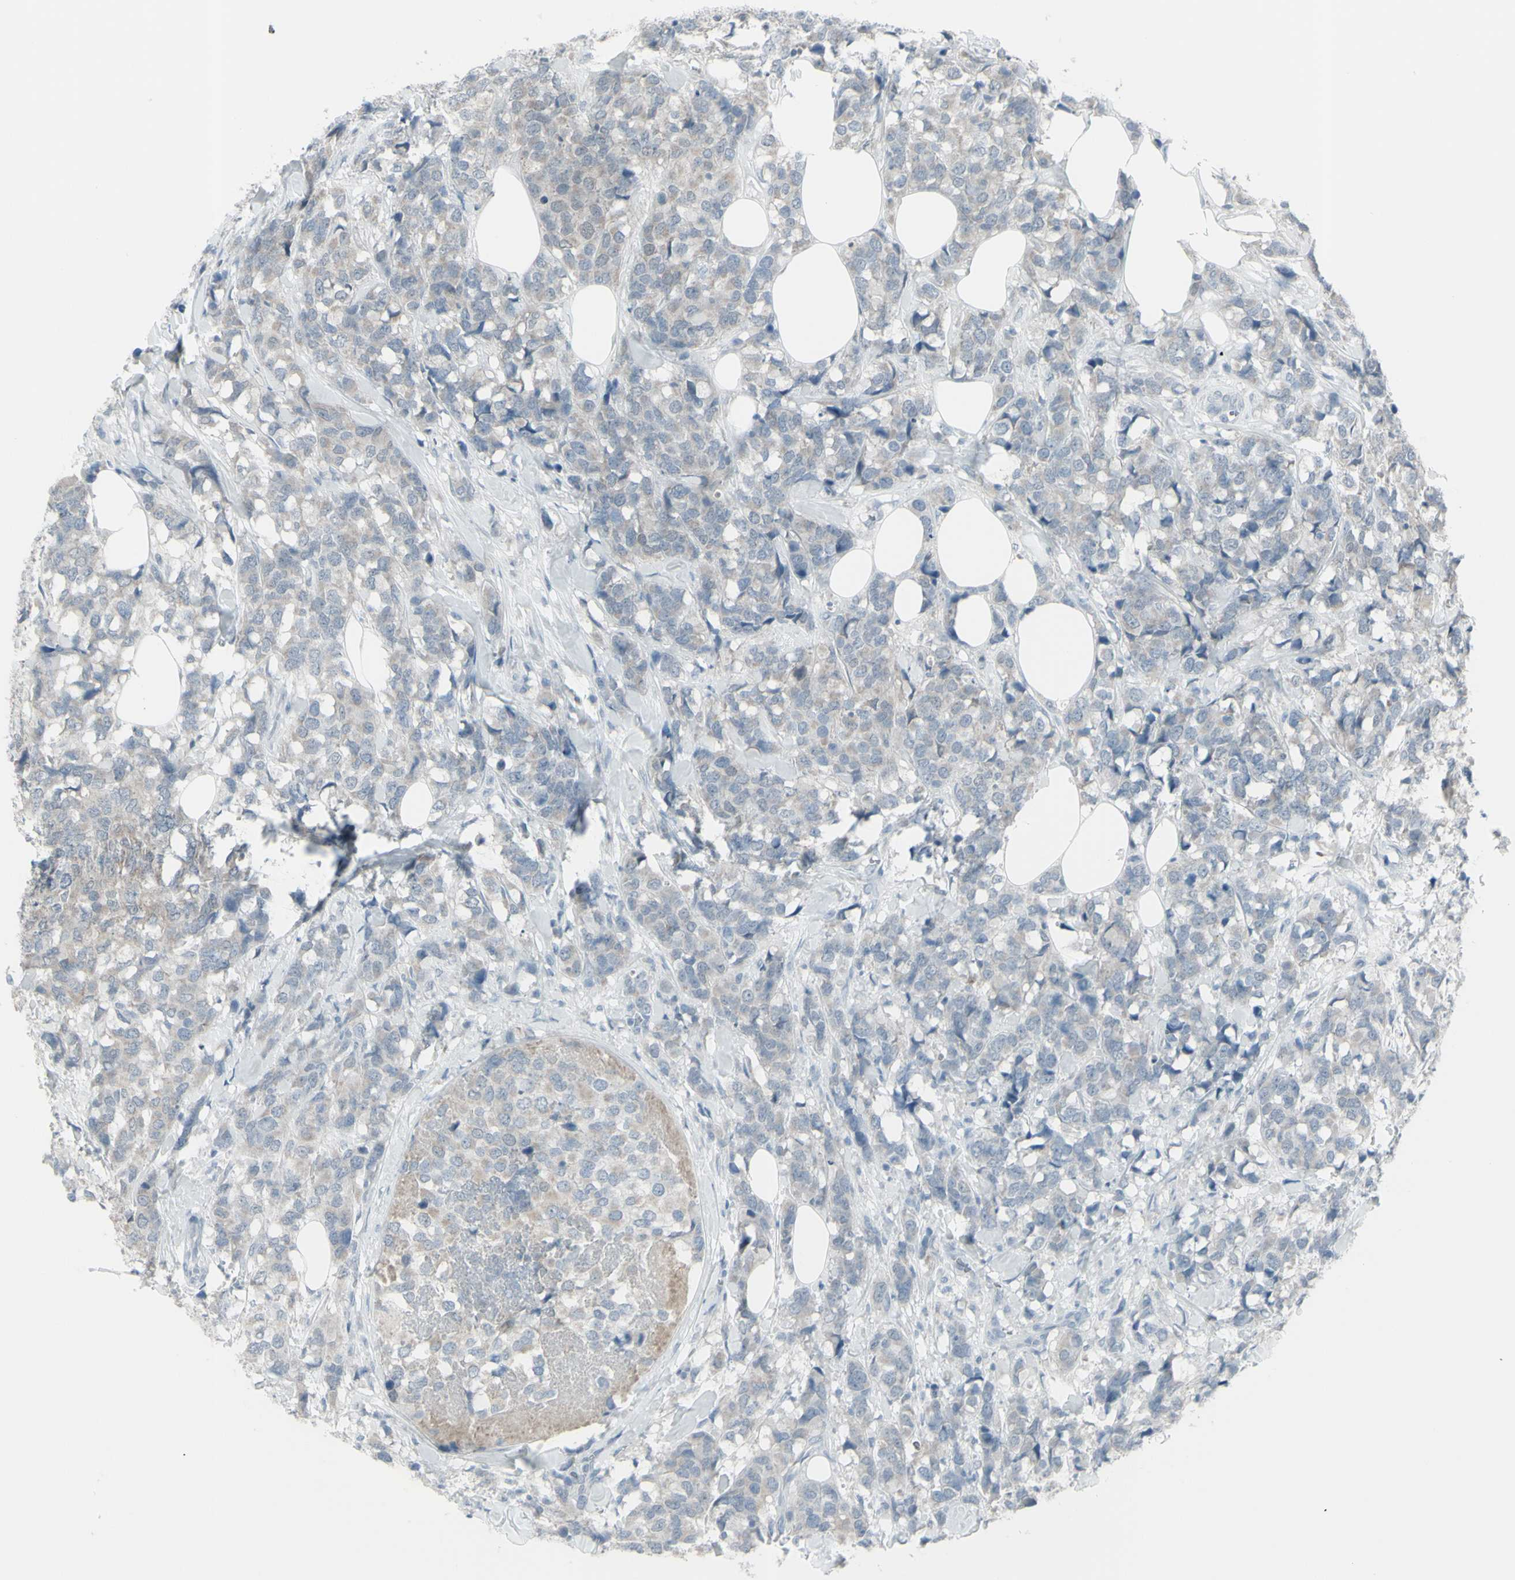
{"staining": {"intensity": "weak", "quantity": "<25%", "location": "cytoplasmic/membranous"}, "tissue": "breast cancer", "cell_type": "Tumor cells", "image_type": "cancer", "snomed": [{"axis": "morphology", "description": "Lobular carcinoma"}, {"axis": "topography", "description": "Breast"}], "caption": "The photomicrograph reveals no significant expression in tumor cells of breast cancer (lobular carcinoma).", "gene": "RAB3A", "patient": {"sex": "female", "age": 59}}